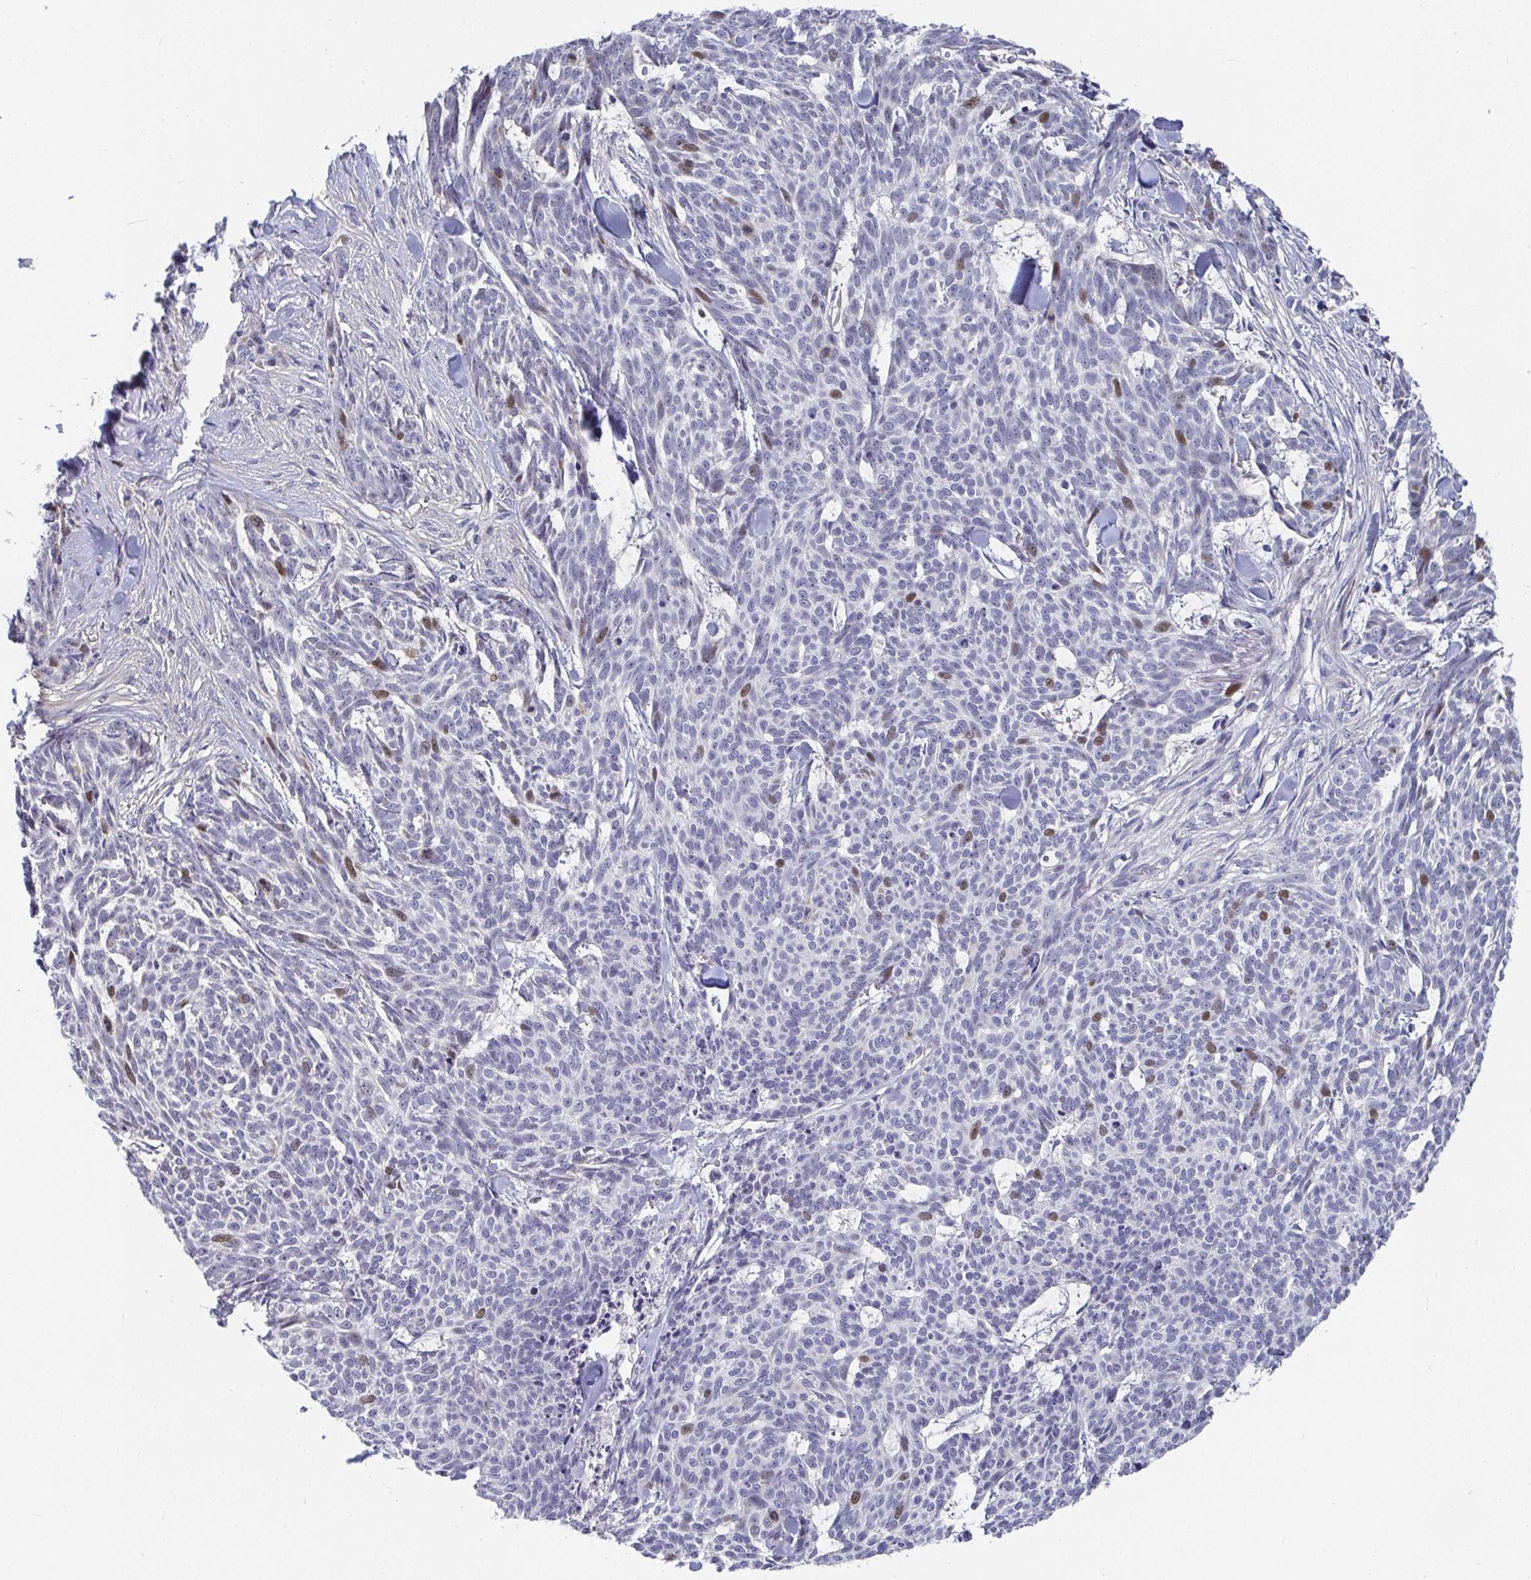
{"staining": {"intensity": "moderate", "quantity": "<25%", "location": "nuclear"}, "tissue": "skin cancer", "cell_type": "Tumor cells", "image_type": "cancer", "snomed": [{"axis": "morphology", "description": "Basal cell carcinoma"}, {"axis": "topography", "description": "Skin"}], "caption": "A histopathology image showing moderate nuclear expression in approximately <25% of tumor cells in skin cancer, as visualized by brown immunohistochemical staining.", "gene": "ATP5F1C", "patient": {"sex": "female", "age": 93}}